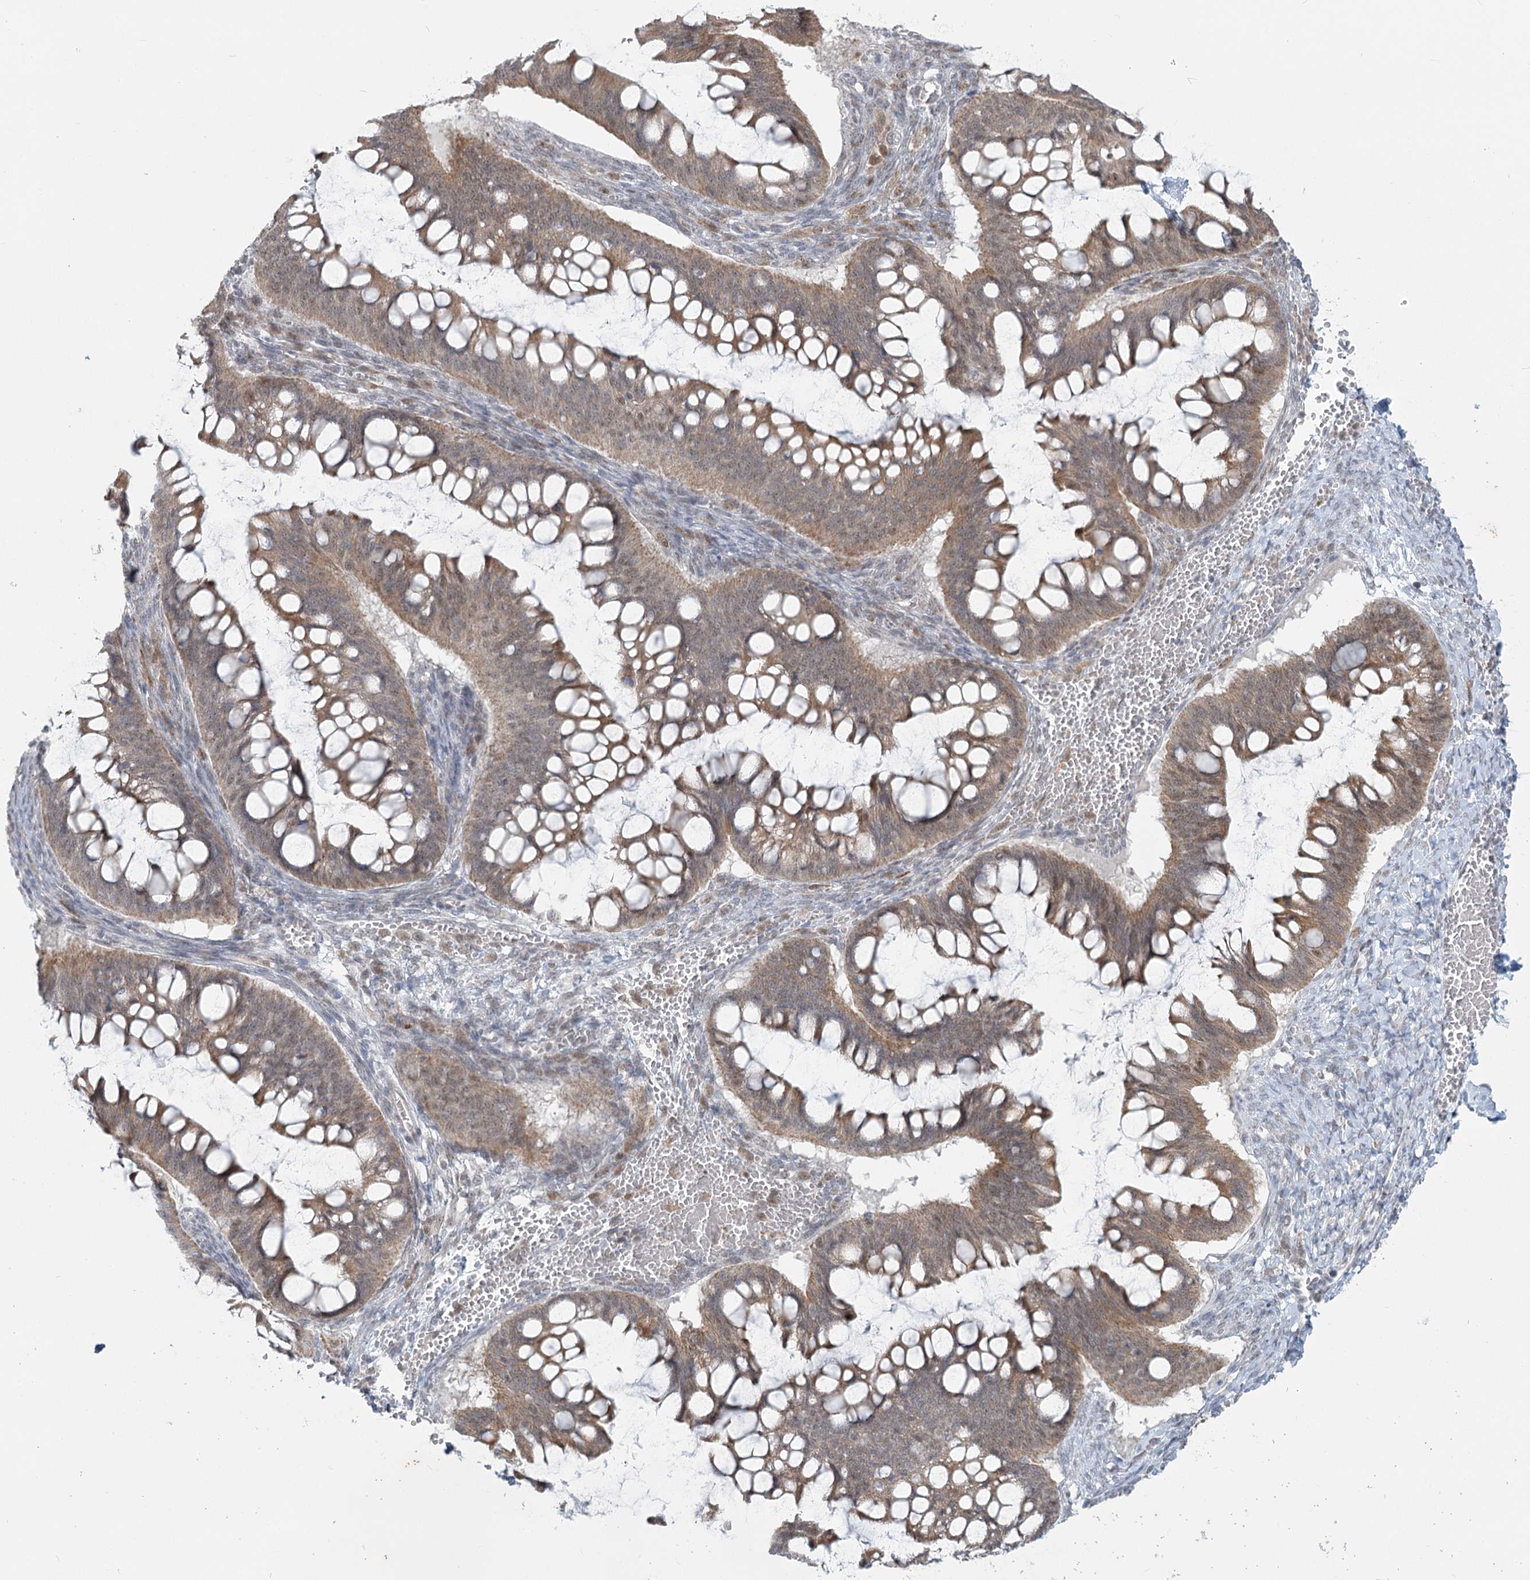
{"staining": {"intensity": "moderate", "quantity": ">75%", "location": "cytoplasmic/membranous"}, "tissue": "ovarian cancer", "cell_type": "Tumor cells", "image_type": "cancer", "snomed": [{"axis": "morphology", "description": "Cystadenocarcinoma, mucinous, NOS"}, {"axis": "topography", "description": "Ovary"}], "caption": "Brown immunohistochemical staining in ovarian cancer (mucinous cystadenocarcinoma) shows moderate cytoplasmic/membranous staining in about >75% of tumor cells.", "gene": "MTG1", "patient": {"sex": "female", "age": 73}}